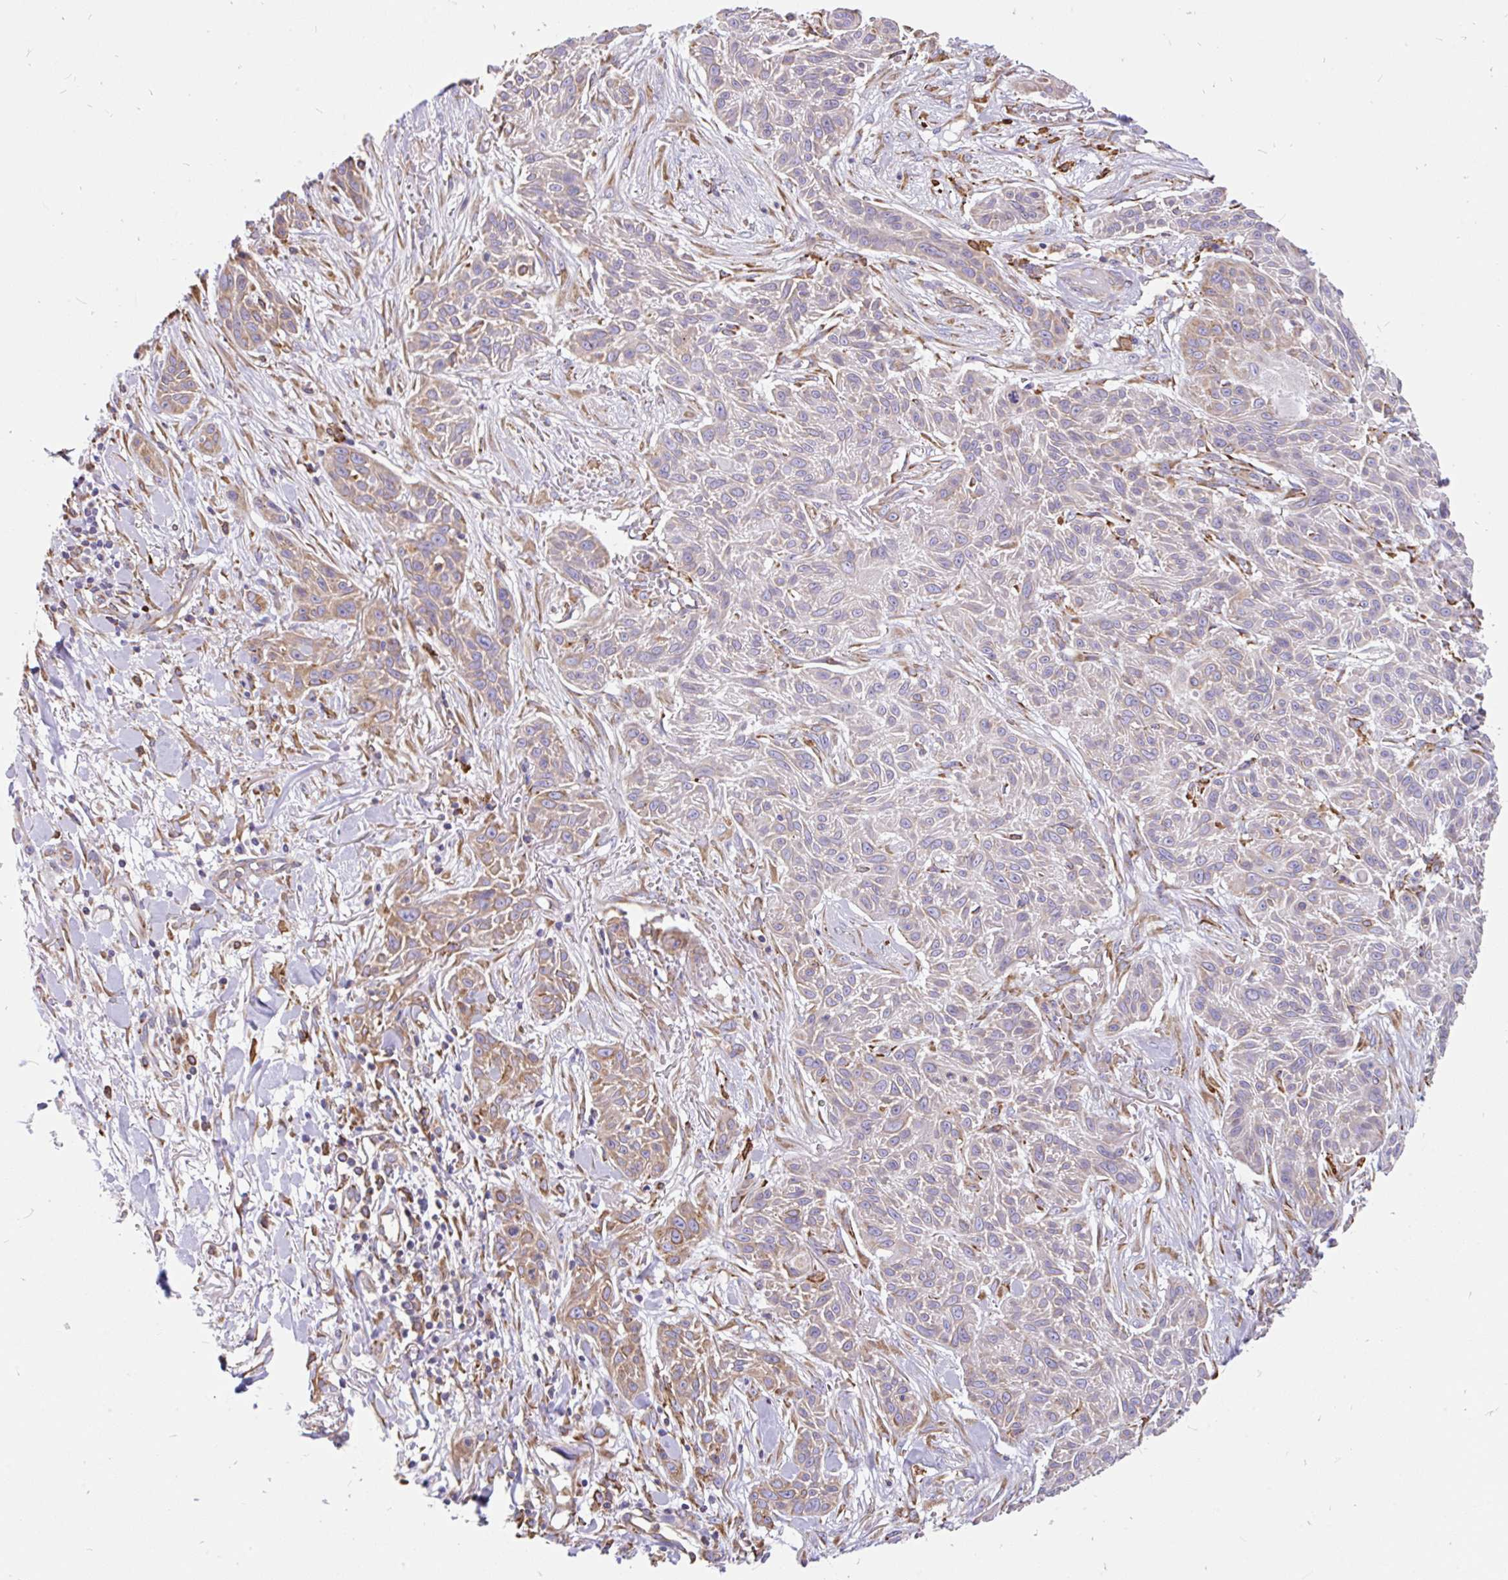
{"staining": {"intensity": "moderate", "quantity": "<25%", "location": "cytoplasmic/membranous"}, "tissue": "skin cancer", "cell_type": "Tumor cells", "image_type": "cancer", "snomed": [{"axis": "morphology", "description": "Squamous cell carcinoma, NOS"}, {"axis": "topography", "description": "Skin"}], "caption": "The micrograph reveals a brown stain indicating the presence of a protein in the cytoplasmic/membranous of tumor cells in skin cancer.", "gene": "EML5", "patient": {"sex": "male", "age": 86}}